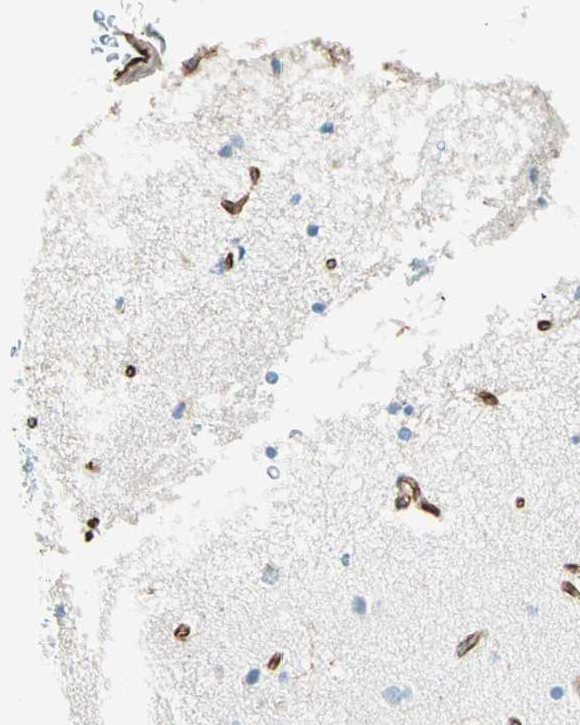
{"staining": {"intensity": "strong", "quantity": ">75%", "location": "cytoplasmic/membranous"}, "tissue": "cerebral cortex", "cell_type": "Endothelial cells", "image_type": "normal", "snomed": [{"axis": "morphology", "description": "Normal tissue, NOS"}, {"axis": "topography", "description": "Cerebral cortex"}], "caption": "Protein staining of unremarkable cerebral cortex exhibits strong cytoplasmic/membranous staining in about >75% of endothelial cells.", "gene": "NES", "patient": {"sex": "female", "age": 54}}